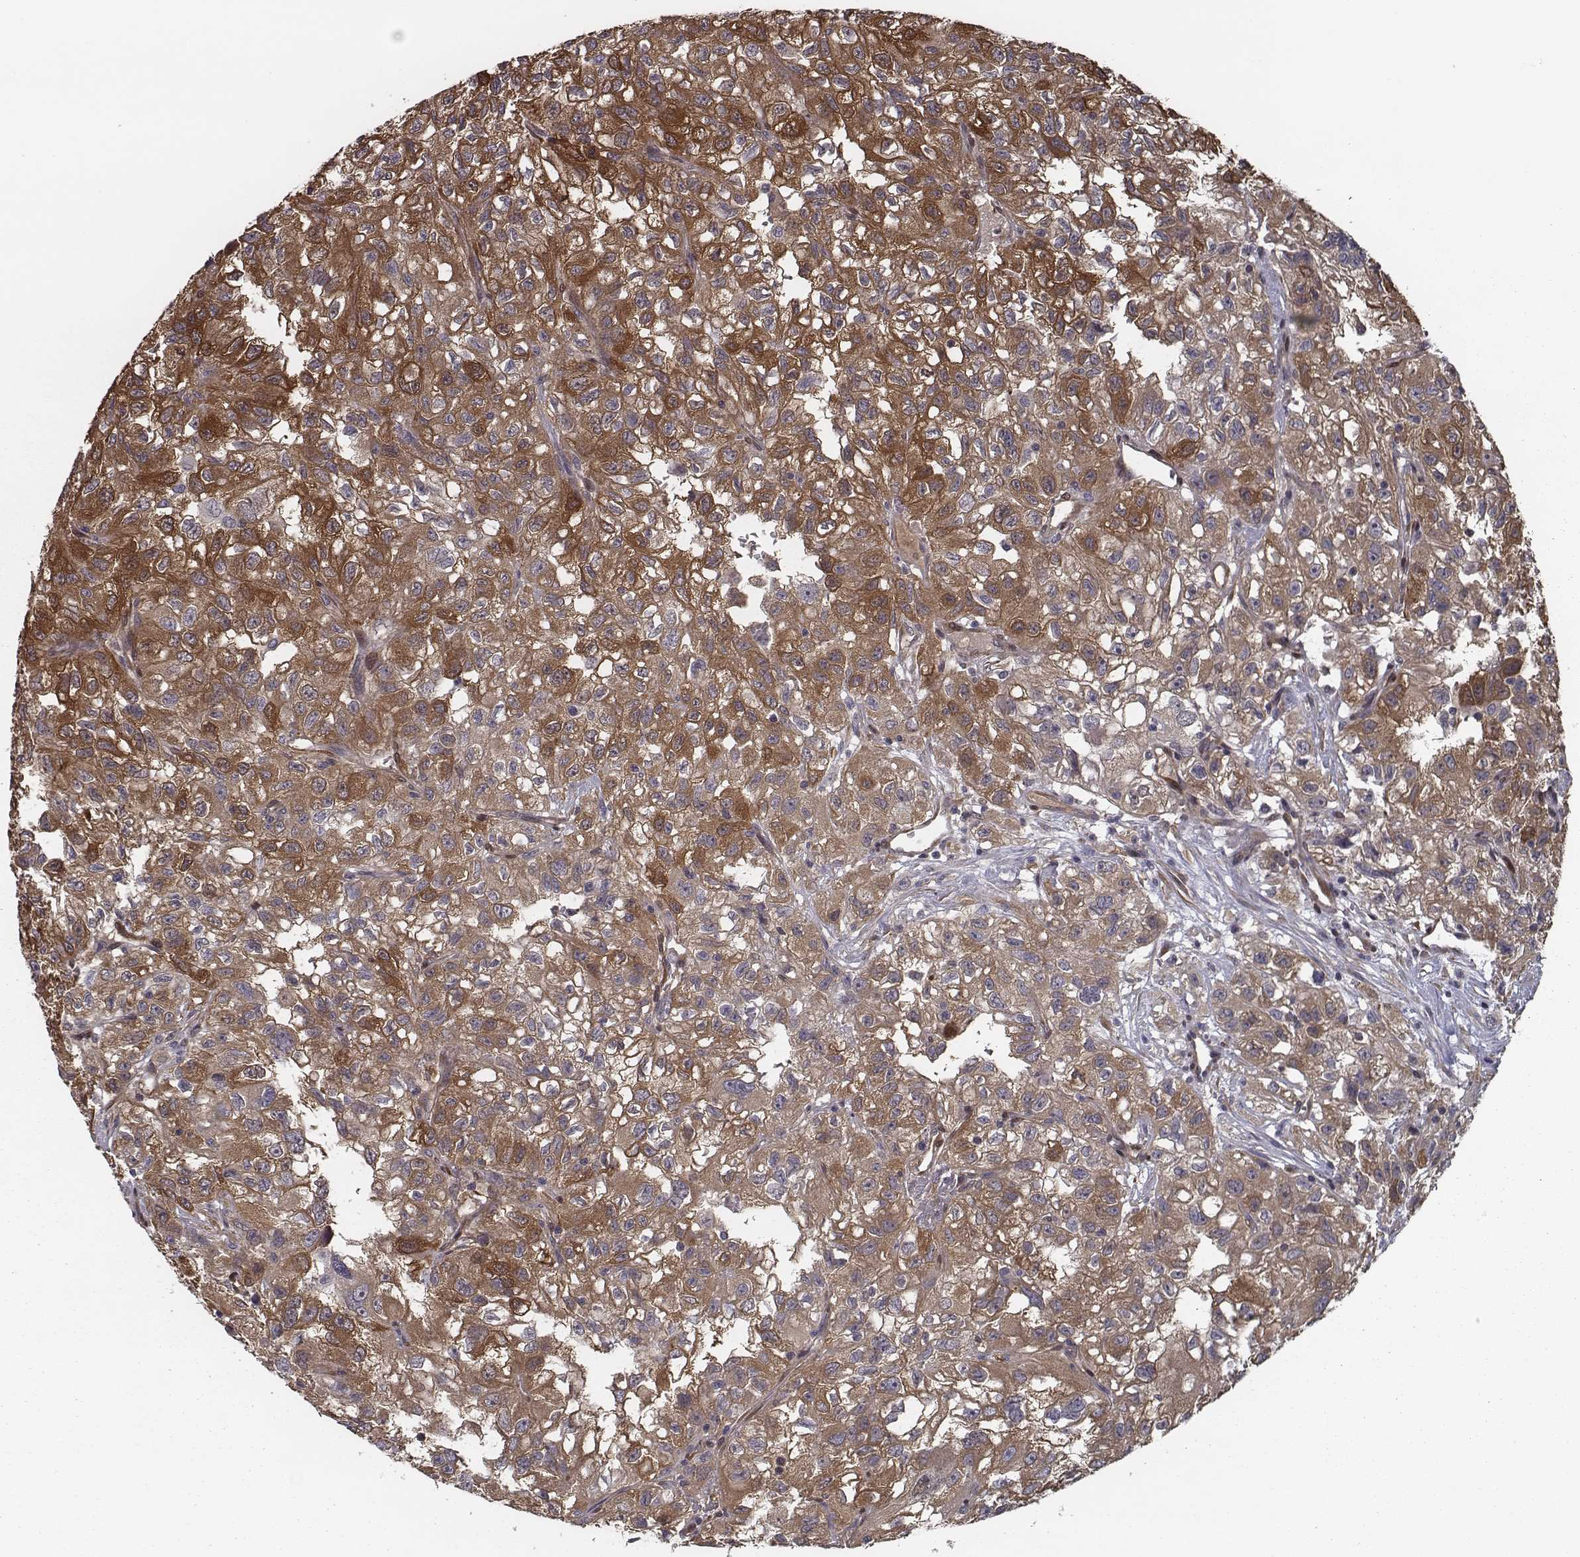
{"staining": {"intensity": "strong", "quantity": ">75%", "location": "cytoplasmic/membranous"}, "tissue": "renal cancer", "cell_type": "Tumor cells", "image_type": "cancer", "snomed": [{"axis": "morphology", "description": "Adenocarcinoma, NOS"}, {"axis": "topography", "description": "Kidney"}], "caption": "Immunohistochemistry (IHC) (DAB) staining of renal adenocarcinoma demonstrates strong cytoplasmic/membranous protein positivity in approximately >75% of tumor cells.", "gene": "ISYNA1", "patient": {"sex": "male", "age": 64}}